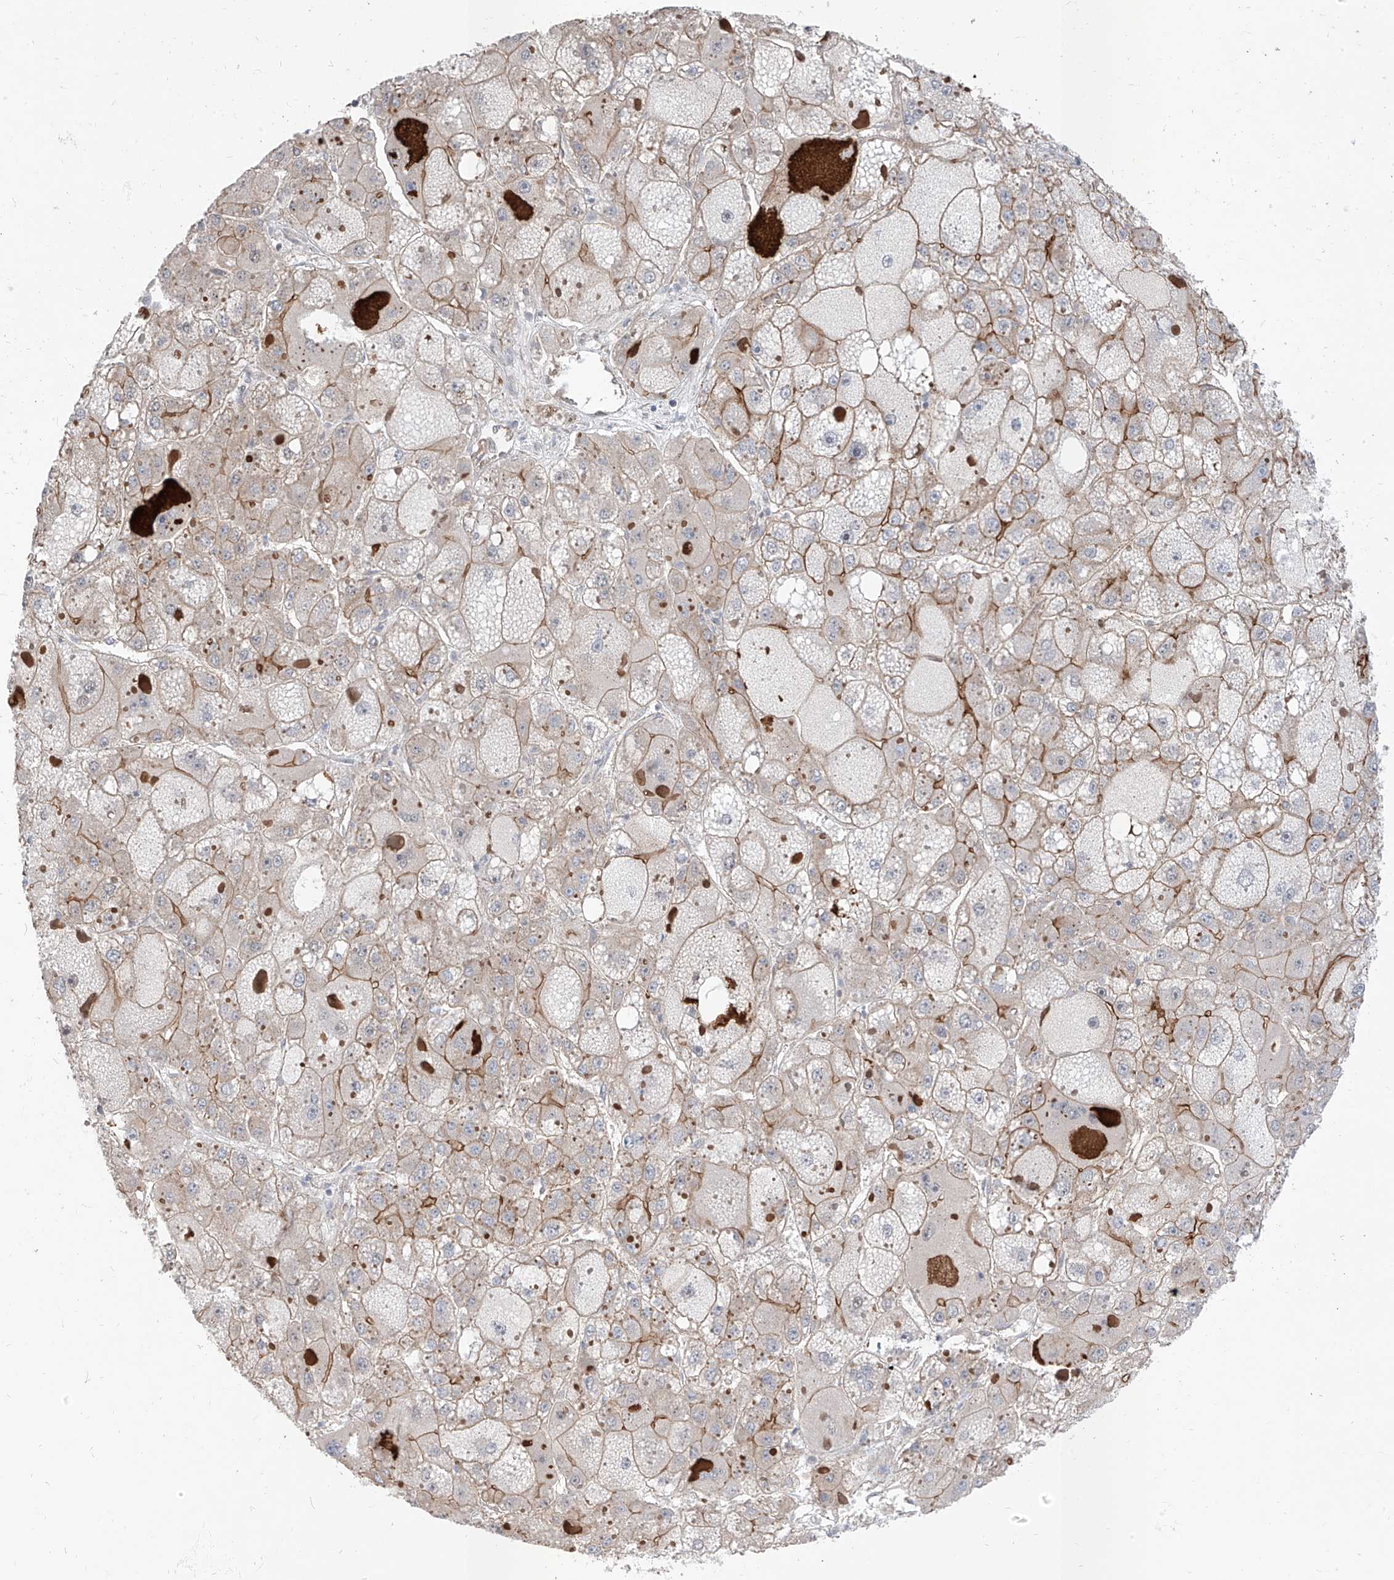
{"staining": {"intensity": "moderate", "quantity": "25%-75%", "location": "cytoplasmic/membranous"}, "tissue": "liver cancer", "cell_type": "Tumor cells", "image_type": "cancer", "snomed": [{"axis": "morphology", "description": "Carcinoma, Hepatocellular, NOS"}, {"axis": "topography", "description": "Liver"}], "caption": "Liver cancer tissue shows moderate cytoplasmic/membranous expression in about 25%-75% of tumor cells, visualized by immunohistochemistry. (Brightfield microscopy of DAB IHC at high magnification).", "gene": "EPHX4", "patient": {"sex": "female", "age": 73}}